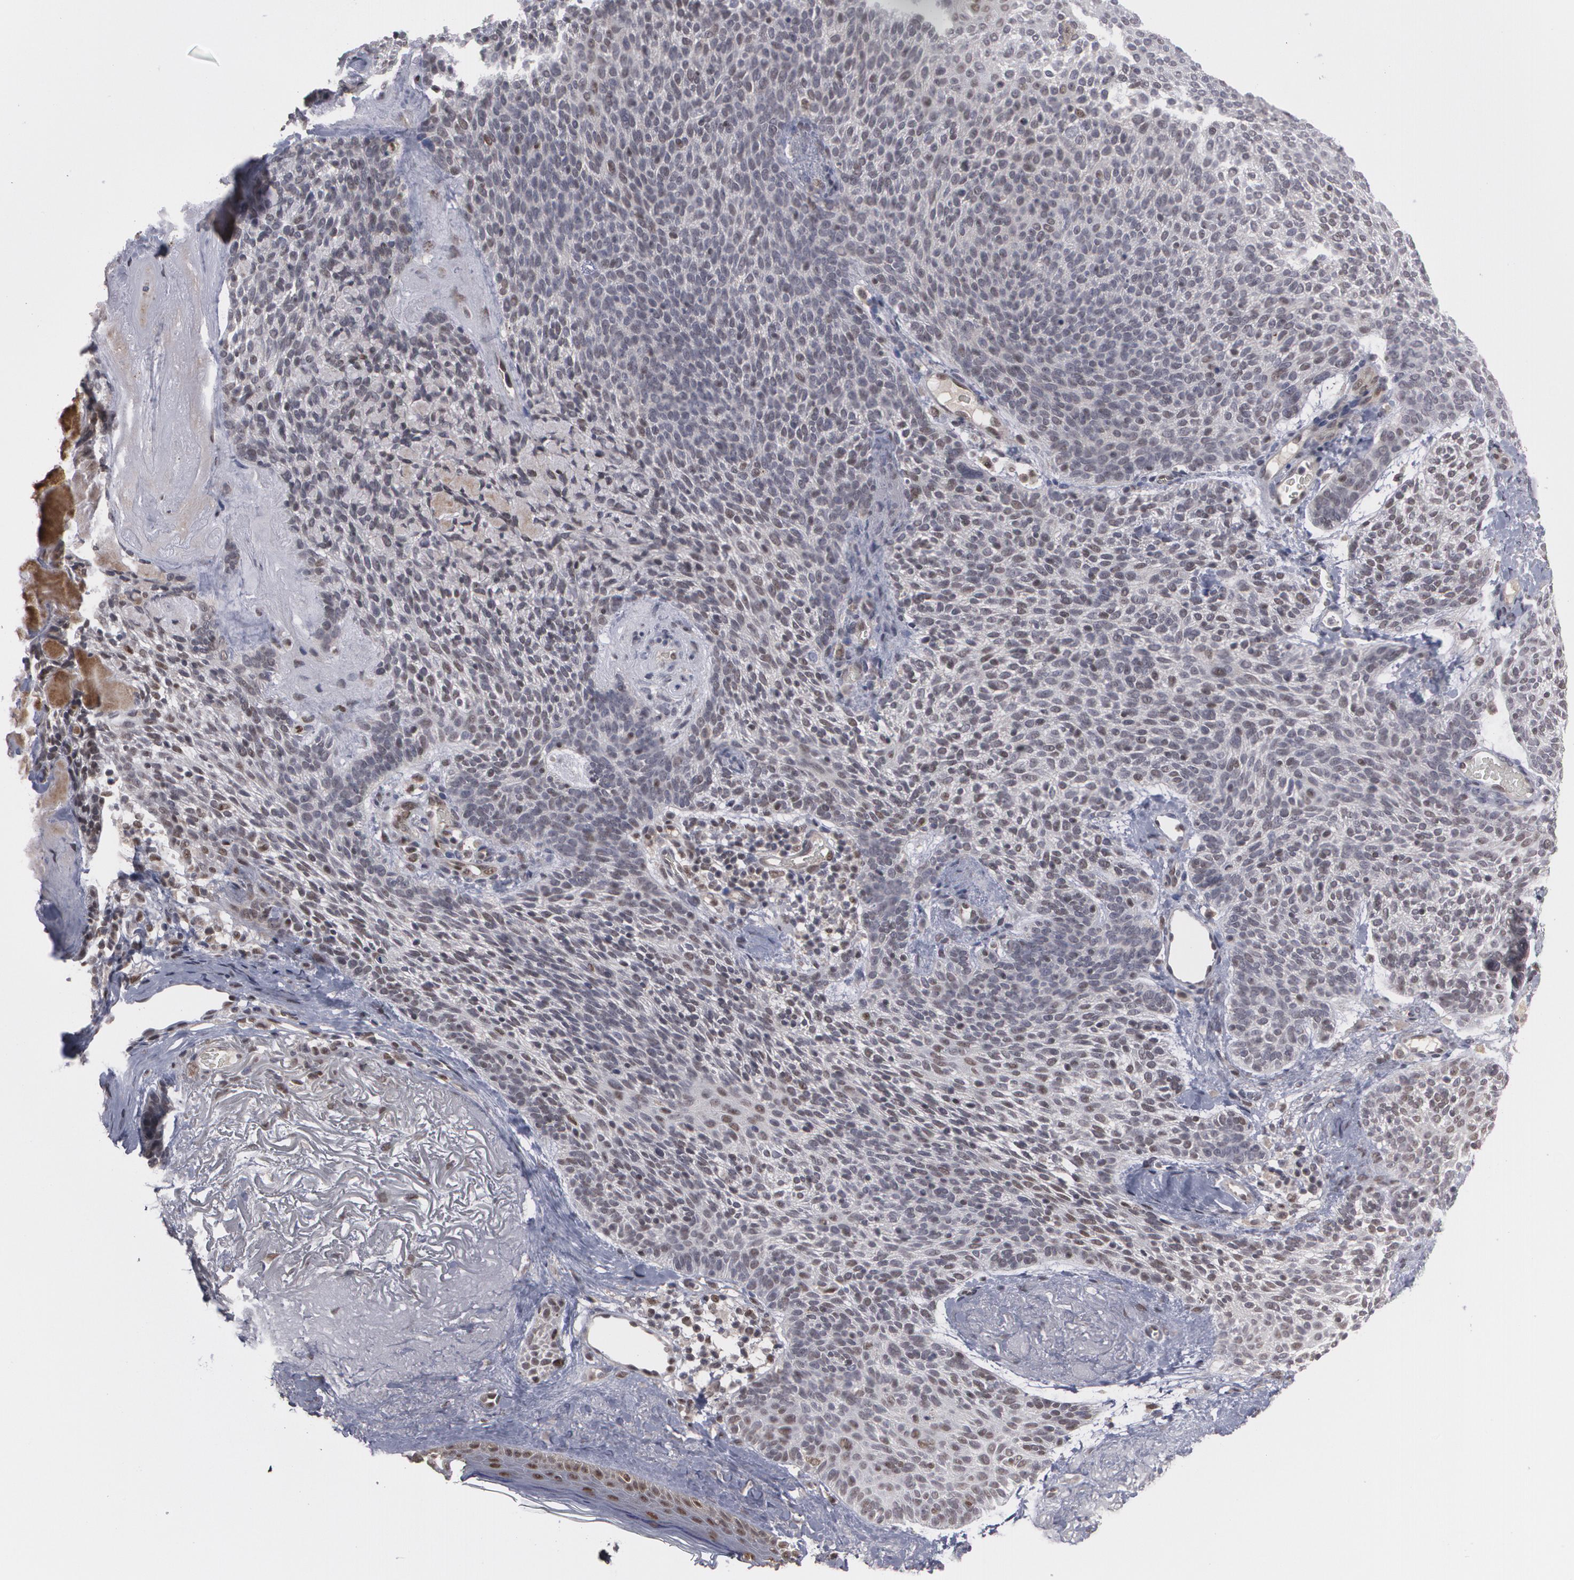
{"staining": {"intensity": "weak", "quantity": ">75%", "location": "nuclear"}, "tissue": "skin cancer", "cell_type": "Tumor cells", "image_type": "cancer", "snomed": [{"axis": "morphology", "description": "Normal tissue, NOS"}, {"axis": "morphology", "description": "Basal cell carcinoma"}, {"axis": "topography", "description": "Skin"}], "caption": "Skin cancer tissue displays weak nuclear positivity in about >75% of tumor cells, visualized by immunohistochemistry.", "gene": "INTS6", "patient": {"sex": "female", "age": 70}}